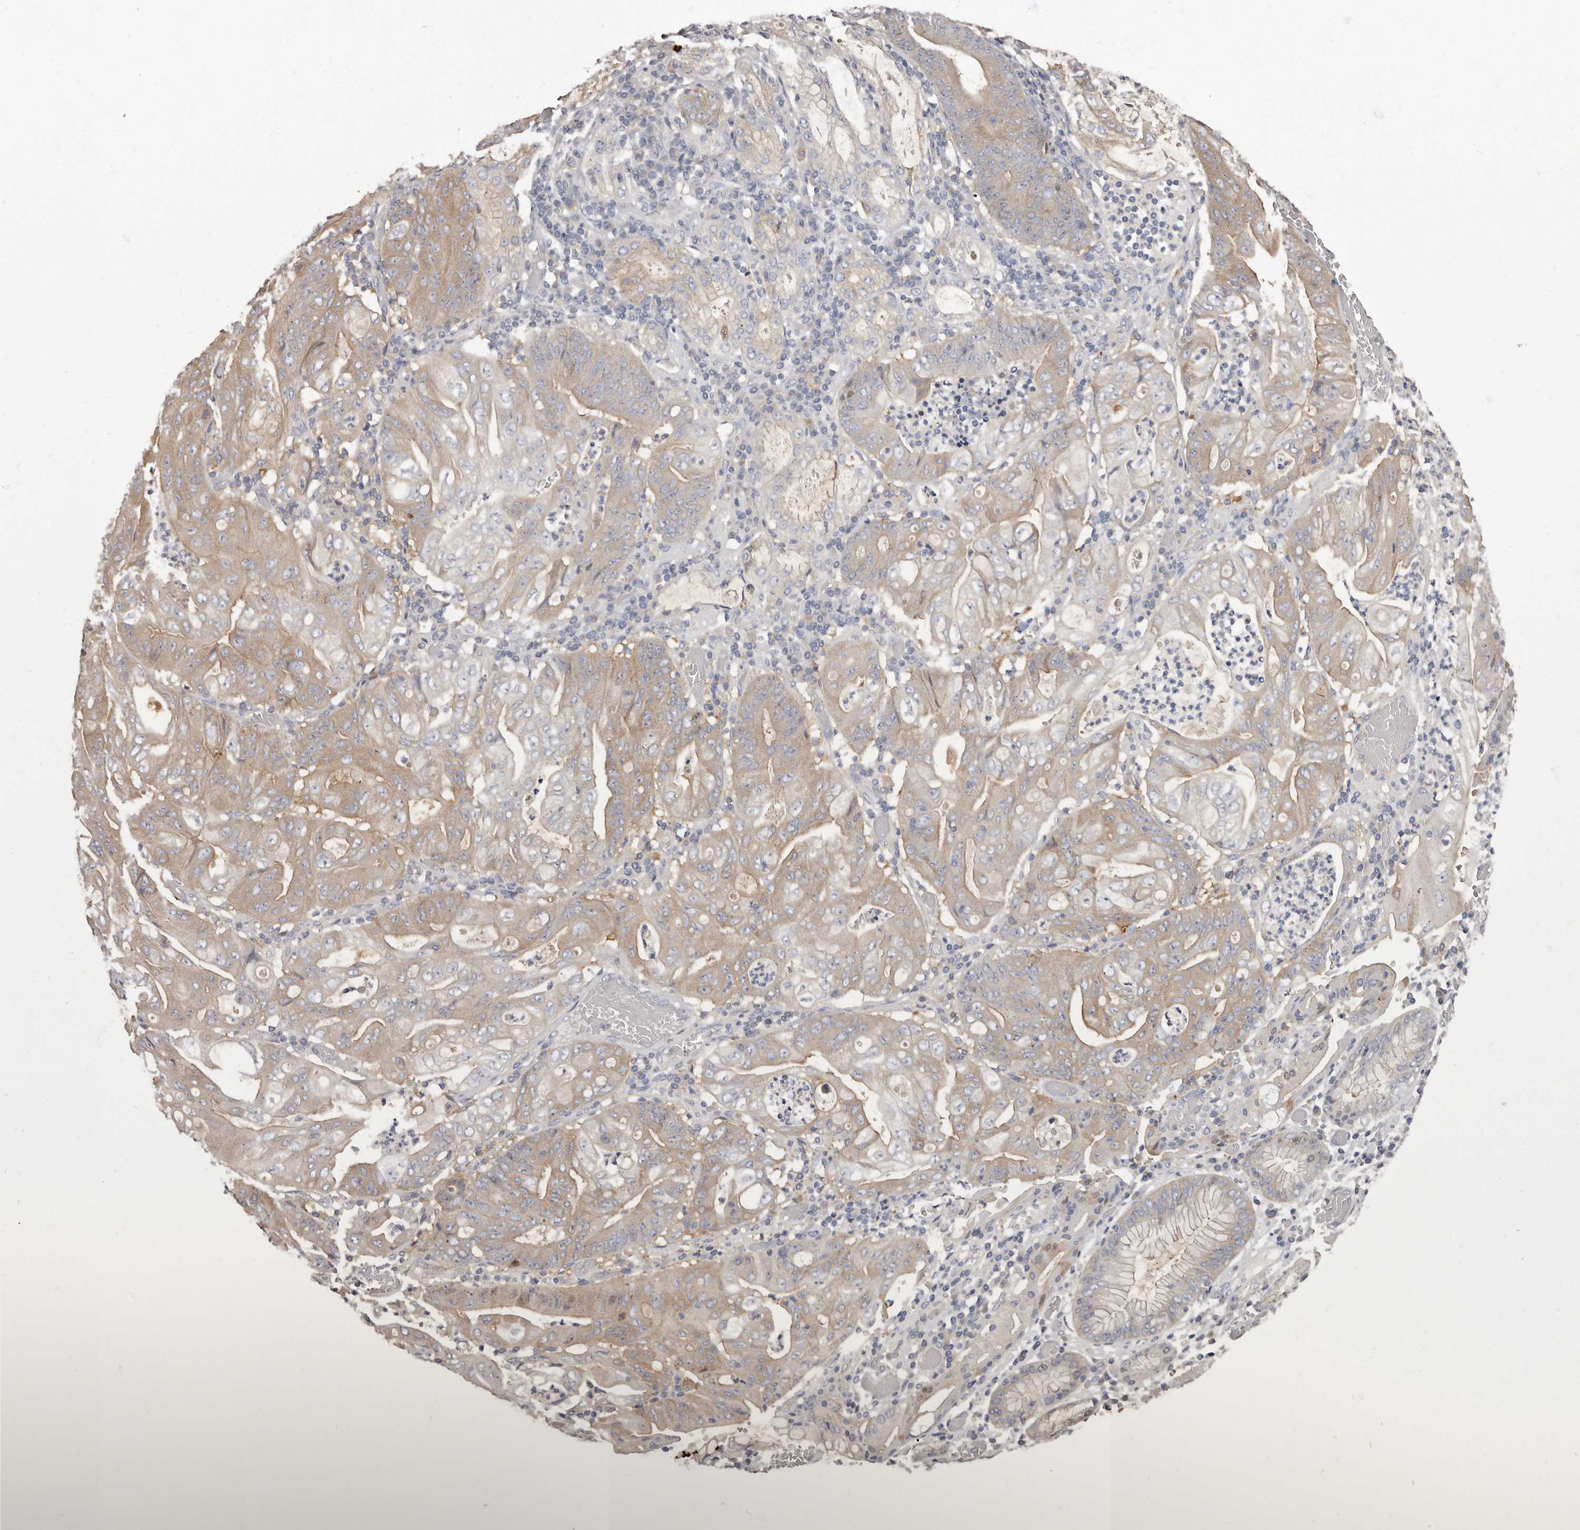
{"staining": {"intensity": "weak", "quantity": "25%-75%", "location": "cytoplasmic/membranous"}, "tissue": "stomach cancer", "cell_type": "Tumor cells", "image_type": "cancer", "snomed": [{"axis": "morphology", "description": "Adenocarcinoma, NOS"}, {"axis": "topography", "description": "Stomach"}], "caption": "Adenocarcinoma (stomach) stained for a protein displays weak cytoplasmic/membranous positivity in tumor cells.", "gene": "APEH", "patient": {"sex": "female", "age": 73}}